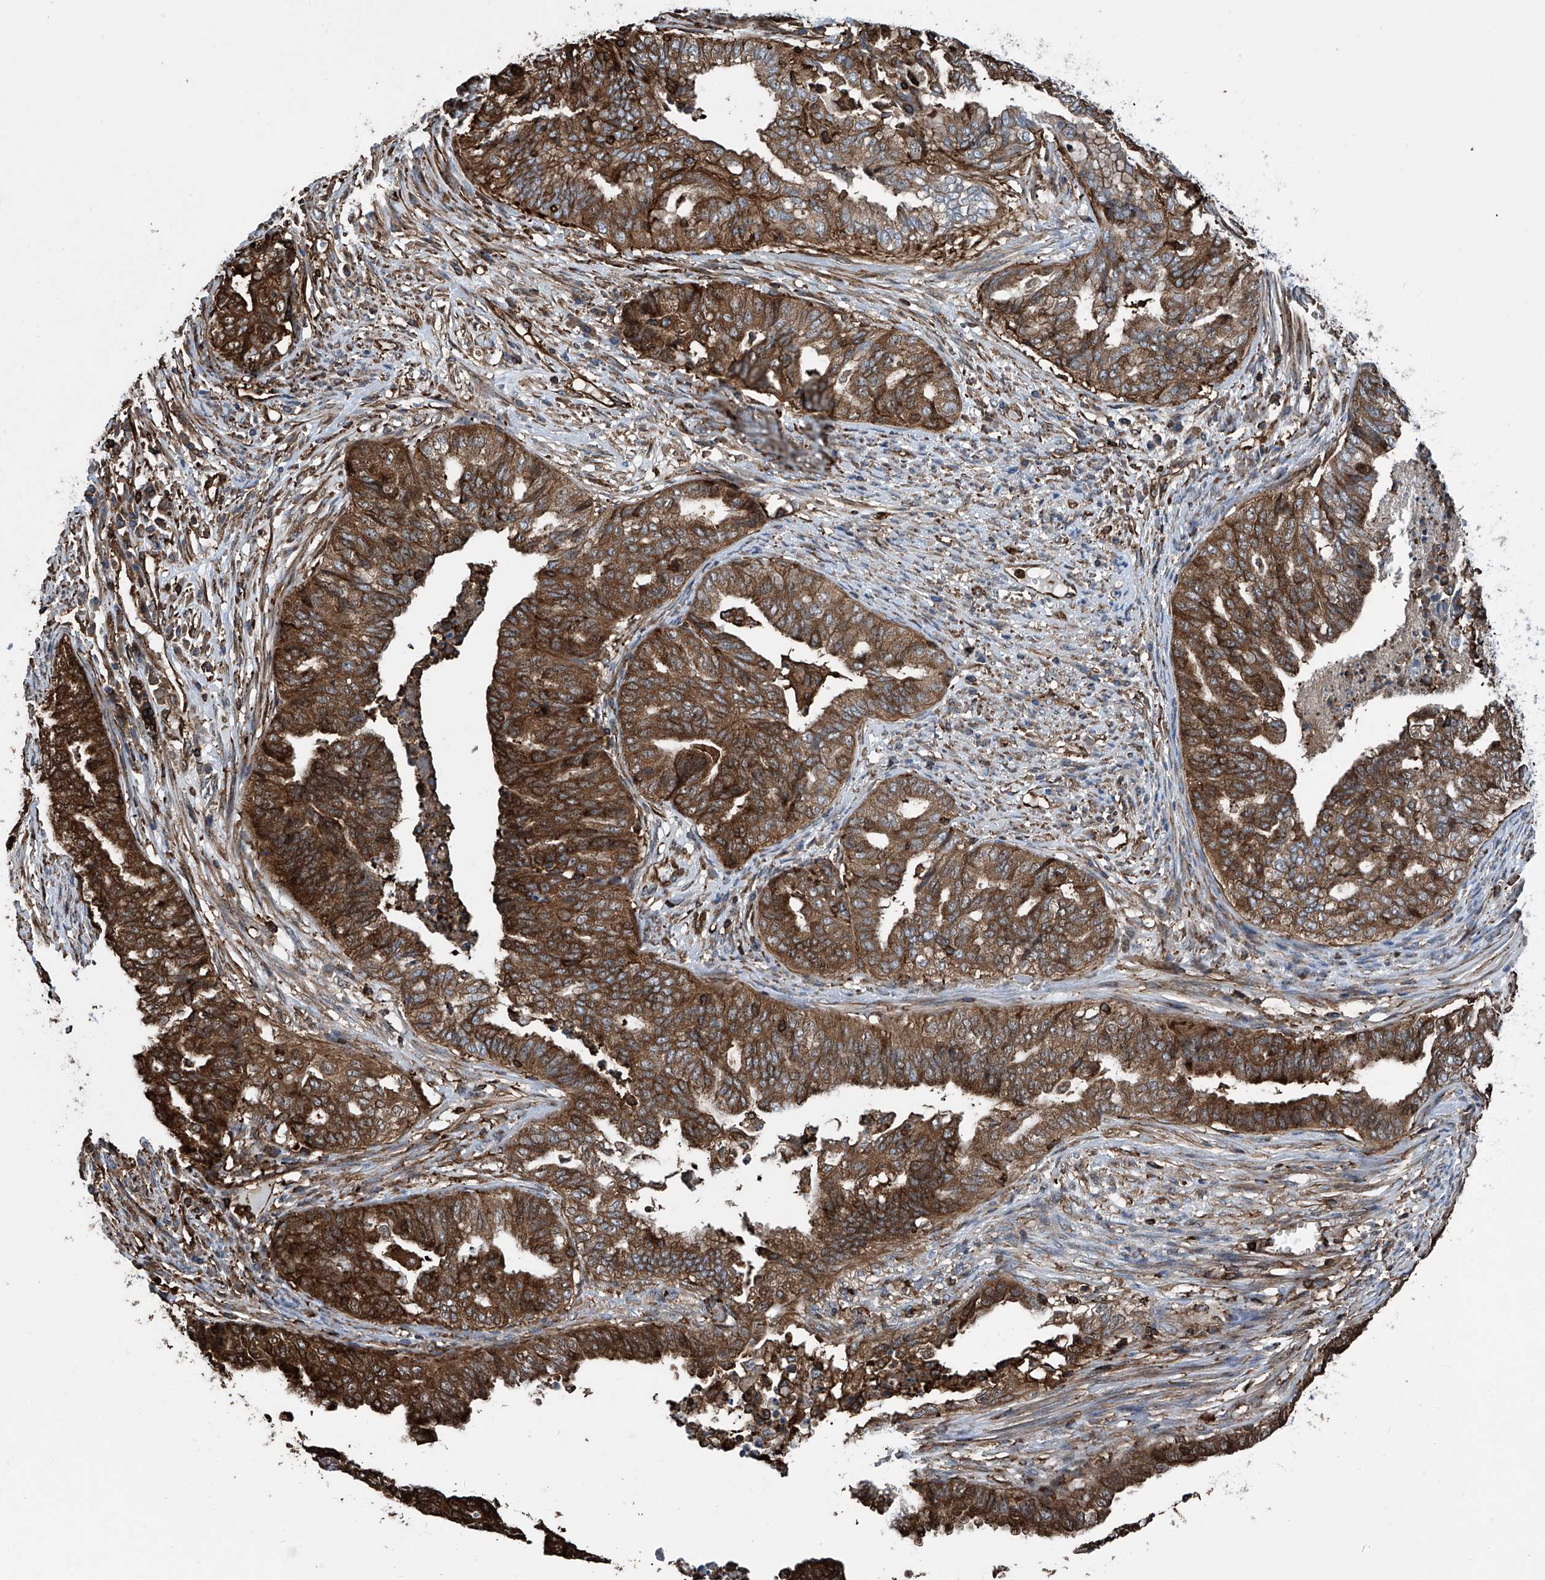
{"staining": {"intensity": "moderate", "quantity": ">75%", "location": "cytoplasmic/membranous"}, "tissue": "endometrial cancer", "cell_type": "Tumor cells", "image_type": "cancer", "snomed": [{"axis": "morphology", "description": "Adenocarcinoma, NOS"}, {"axis": "topography", "description": "Endometrium"}], "caption": "Brown immunohistochemical staining in human endometrial cancer shows moderate cytoplasmic/membranous staining in about >75% of tumor cells.", "gene": "ZNF484", "patient": {"sex": "female", "age": 79}}